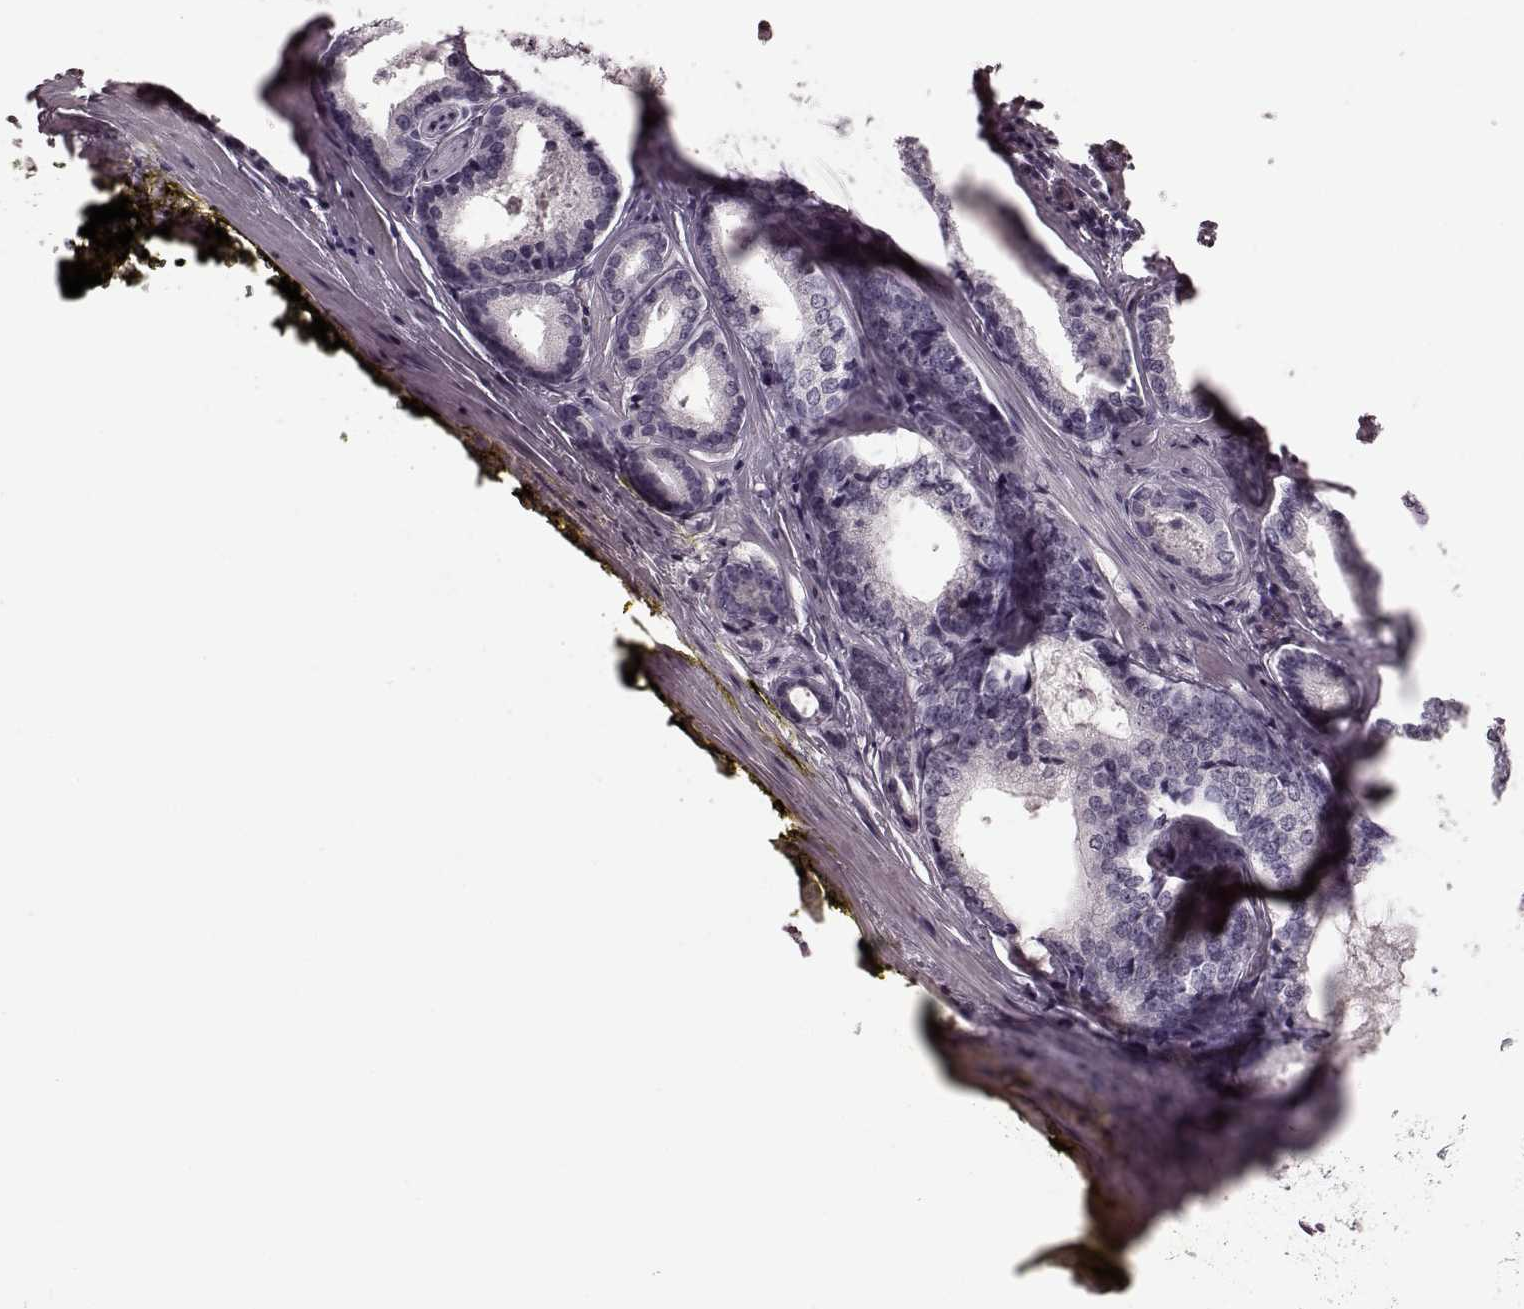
{"staining": {"intensity": "negative", "quantity": "none", "location": "none"}, "tissue": "prostate cancer", "cell_type": "Tumor cells", "image_type": "cancer", "snomed": [{"axis": "morphology", "description": "Adenocarcinoma, Low grade"}, {"axis": "topography", "description": "Prostate"}], "caption": "Prostate cancer was stained to show a protein in brown. There is no significant positivity in tumor cells.", "gene": "TRPM1", "patient": {"sex": "male", "age": 56}}